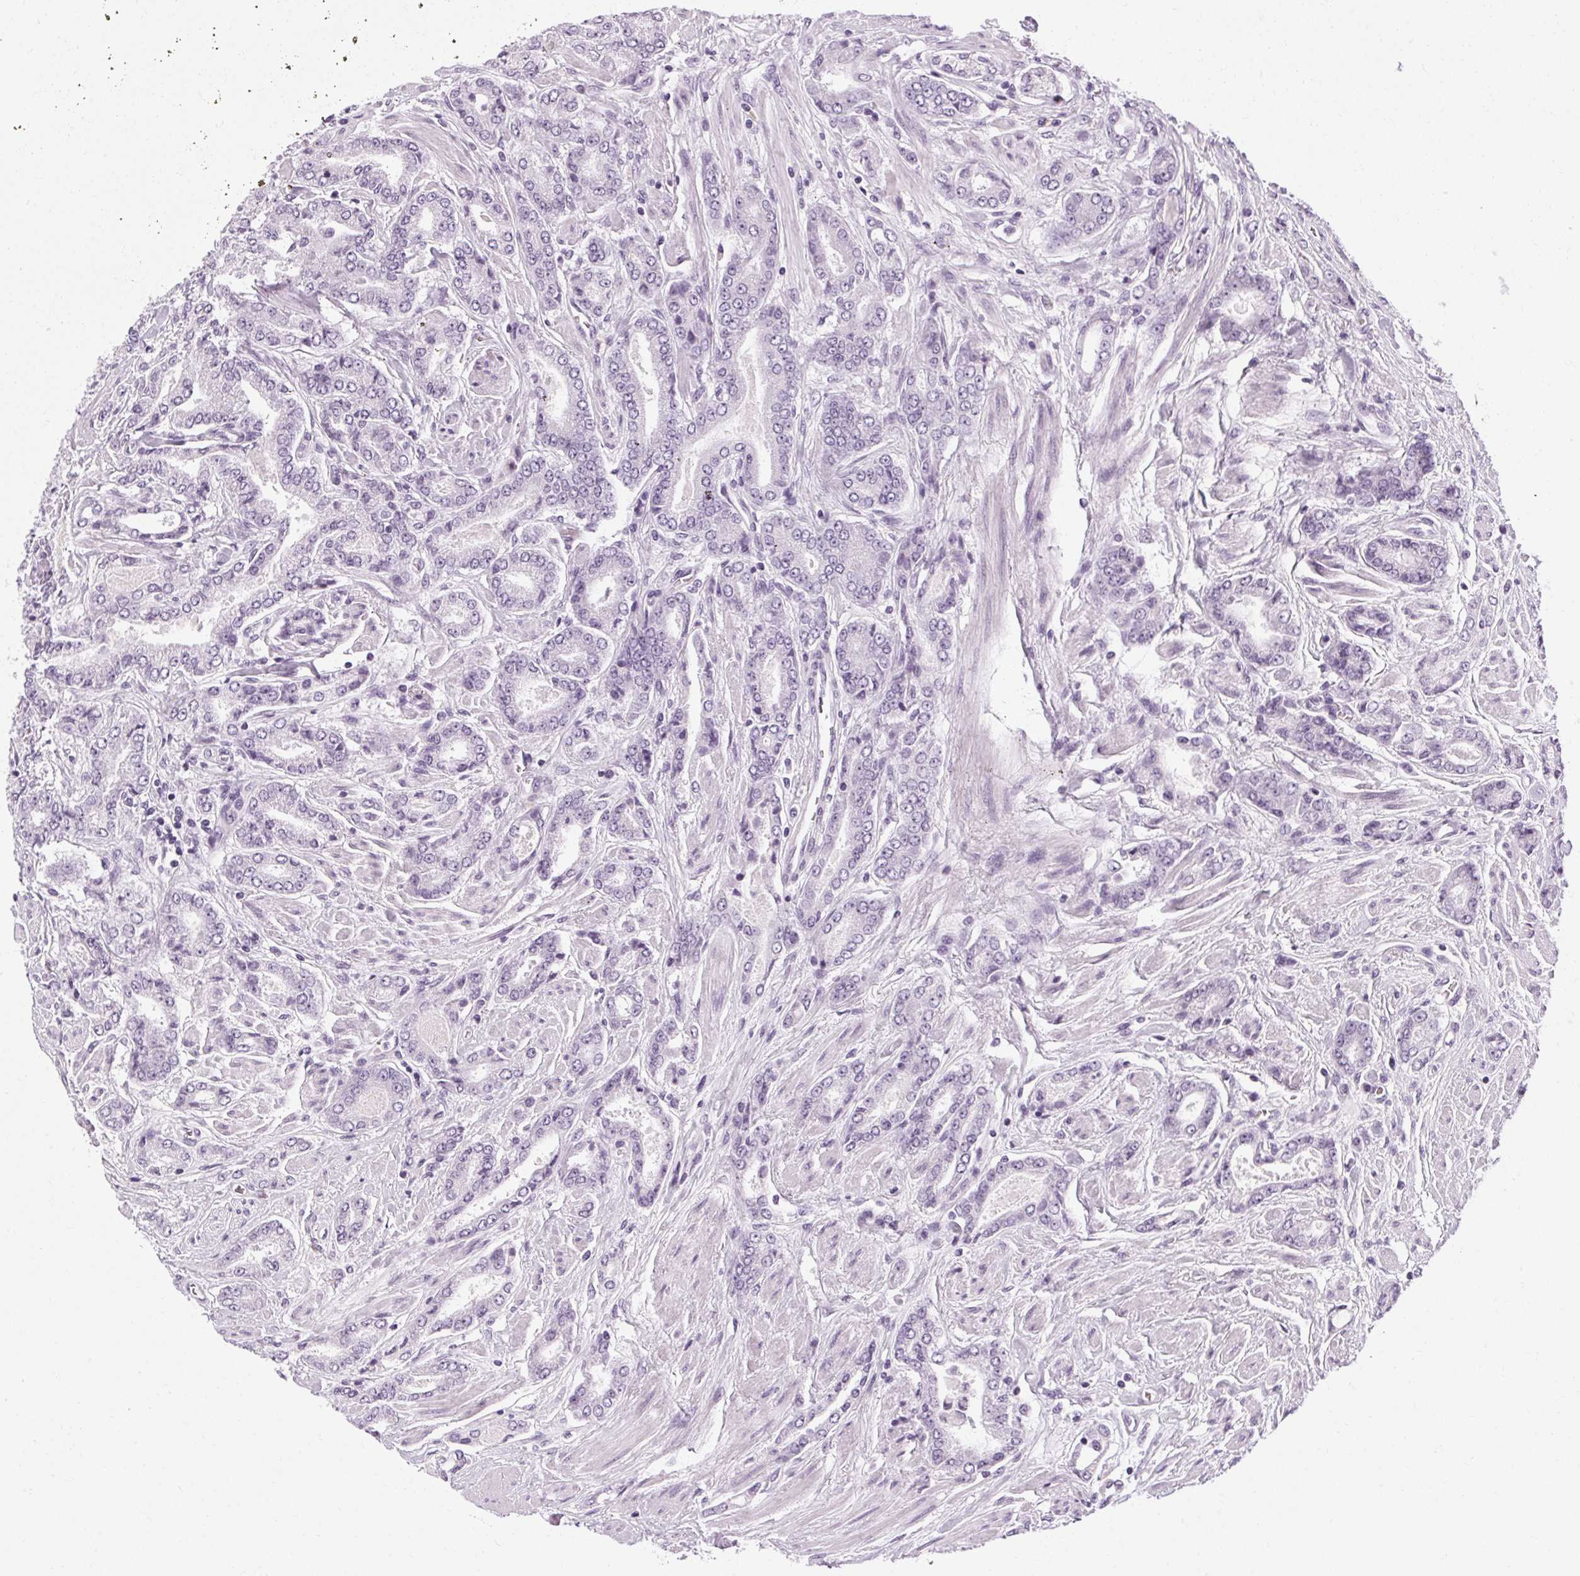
{"staining": {"intensity": "negative", "quantity": "none", "location": "none"}, "tissue": "prostate cancer", "cell_type": "Tumor cells", "image_type": "cancer", "snomed": [{"axis": "morphology", "description": "Adenocarcinoma, NOS"}, {"axis": "topography", "description": "Prostate"}], "caption": "Immunohistochemistry (IHC) histopathology image of prostate cancer stained for a protein (brown), which demonstrates no expression in tumor cells.", "gene": "POMC", "patient": {"sex": "male", "age": 64}}